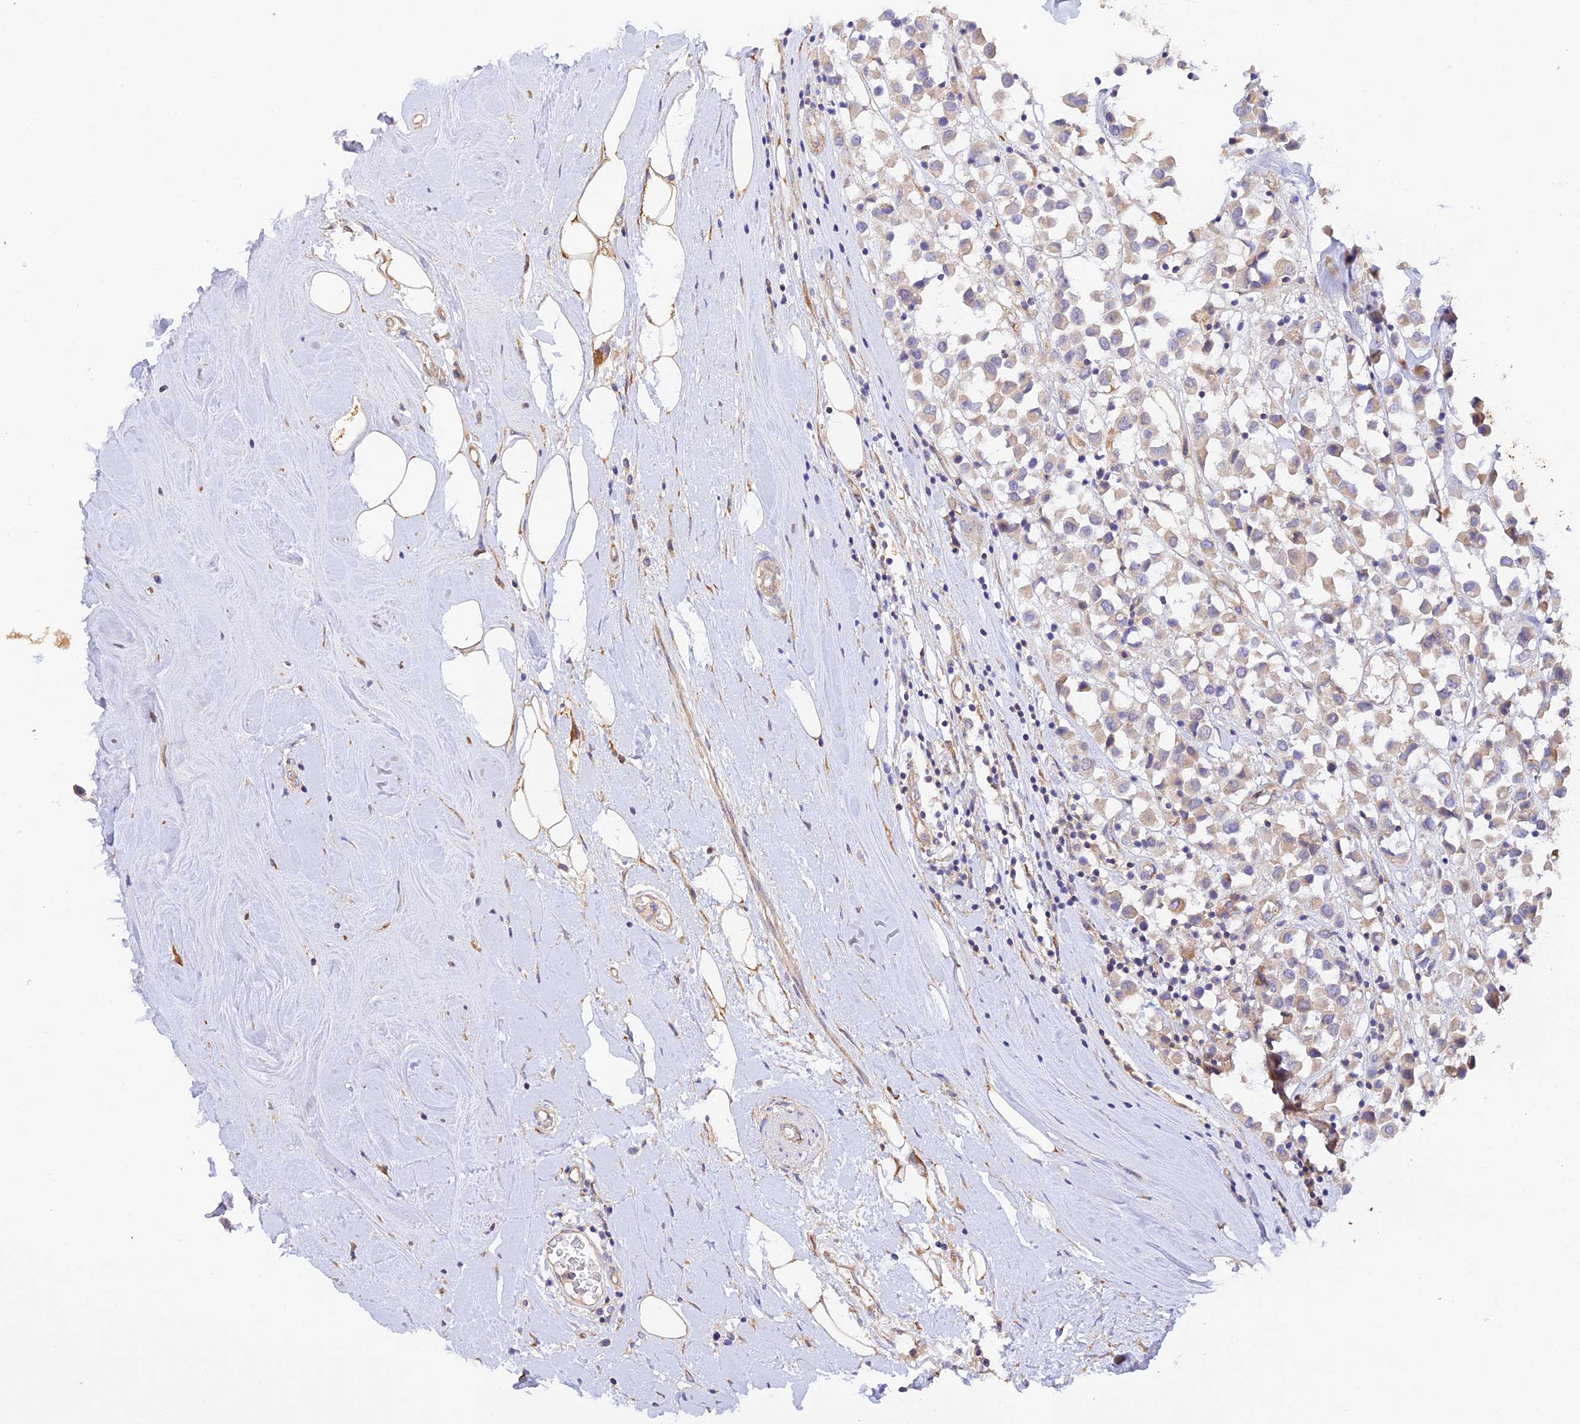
{"staining": {"intensity": "weak", "quantity": "25%-75%", "location": "cytoplasmic/membranous"}, "tissue": "breast cancer", "cell_type": "Tumor cells", "image_type": "cancer", "snomed": [{"axis": "morphology", "description": "Duct carcinoma"}, {"axis": "topography", "description": "Breast"}], "caption": "The photomicrograph shows staining of breast cancer, revealing weak cytoplasmic/membranous protein expression (brown color) within tumor cells.", "gene": "MYO9A", "patient": {"sex": "female", "age": 61}}